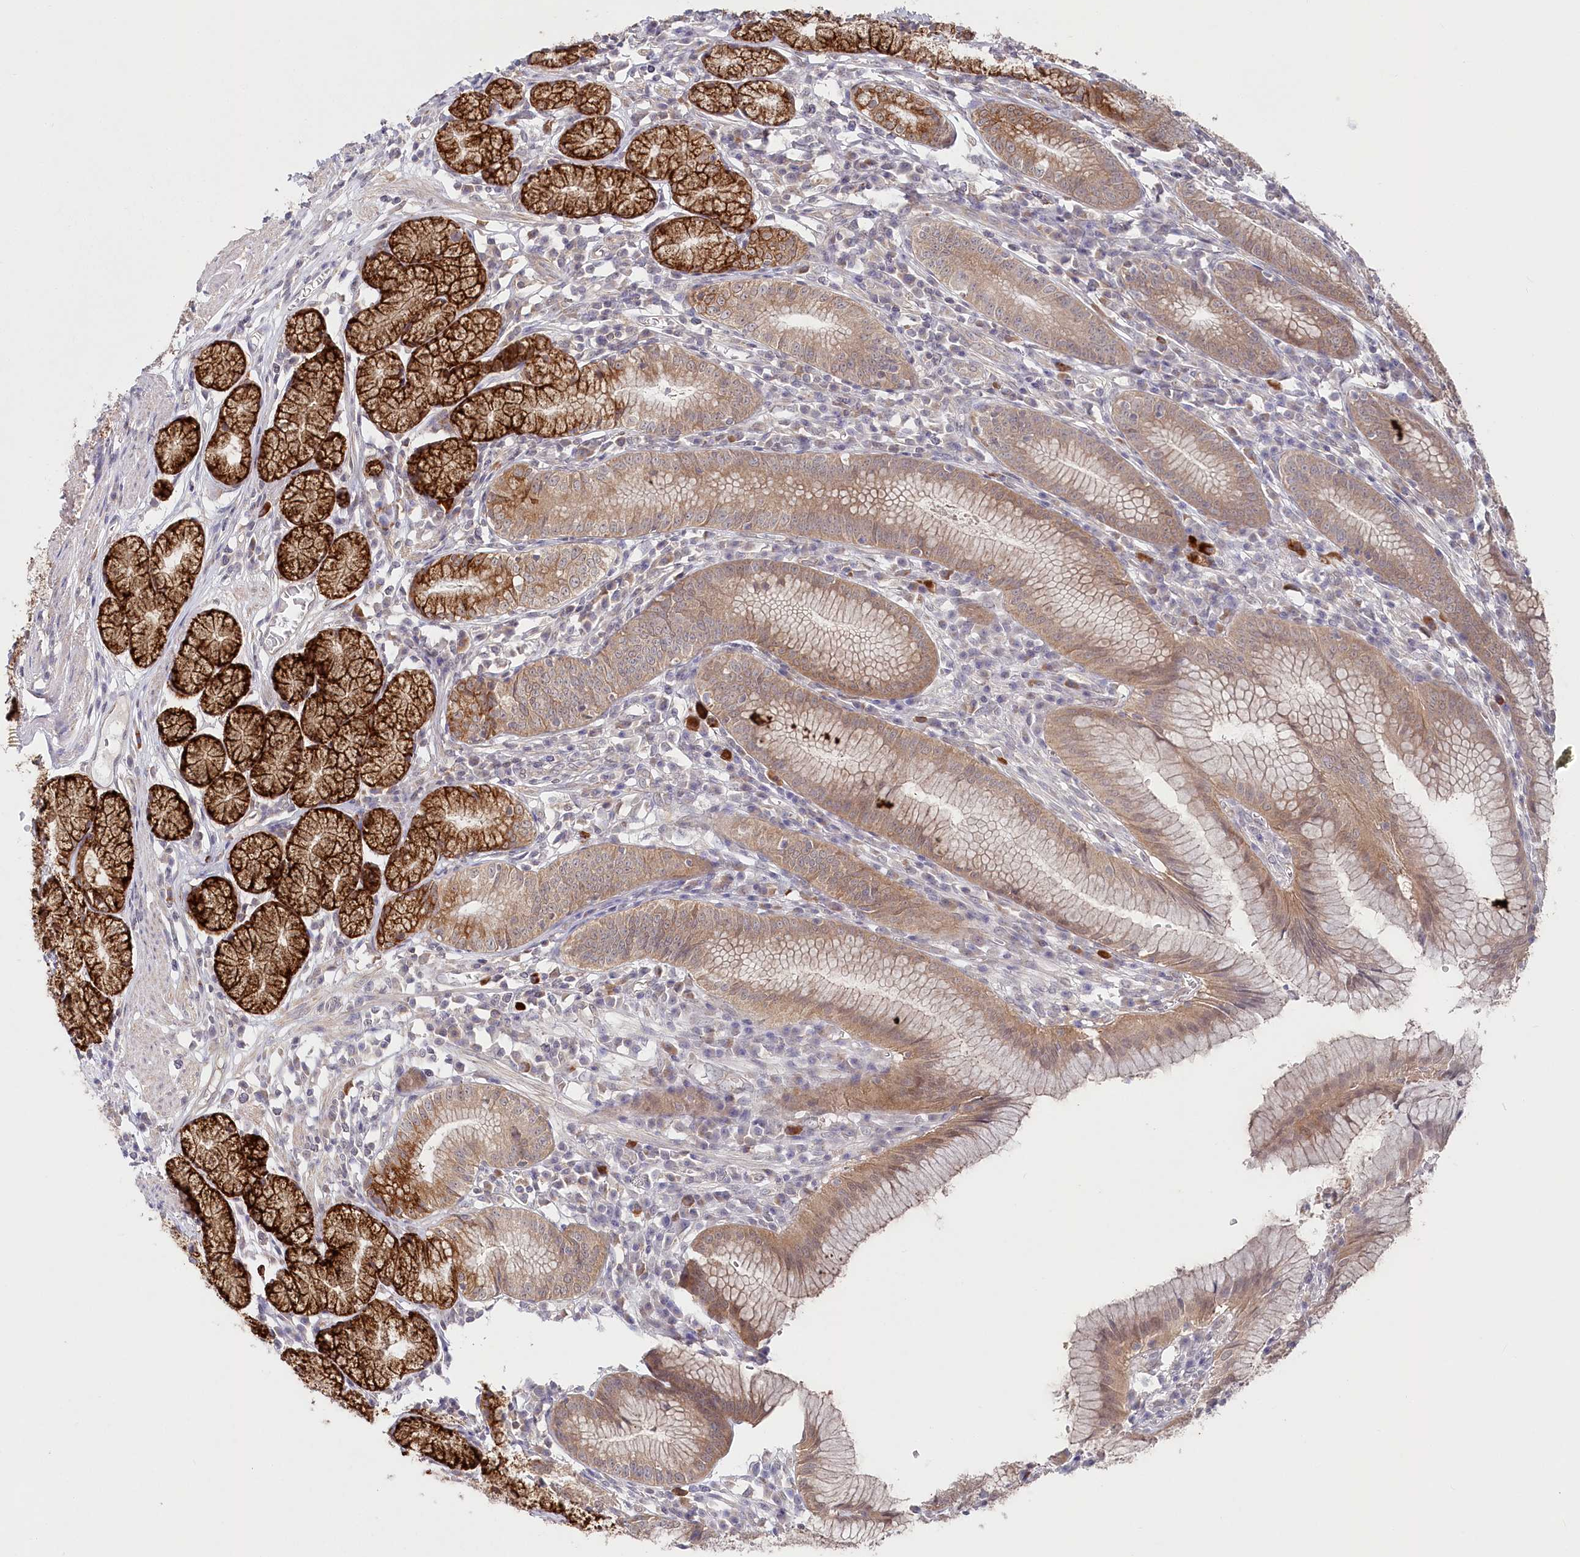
{"staining": {"intensity": "strong", "quantity": "25%-75%", "location": "cytoplasmic/membranous"}, "tissue": "stomach", "cell_type": "Glandular cells", "image_type": "normal", "snomed": [{"axis": "morphology", "description": "Normal tissue, NOS"}, {"axis": "topography", "description": "Stomach"}], "caption": "Protein staining of benign stomach demonstrates strong cytoplasmic/membranous expression in about 25%-75% of glandular cells. The staining was performed using DAB to visualize the protein expression in brown, while the nuclei were stained in blue with hematoxylin (Magnification: 20x).", "gene": "AAMDC", "patient": {"sex": "male", "age": 55}}